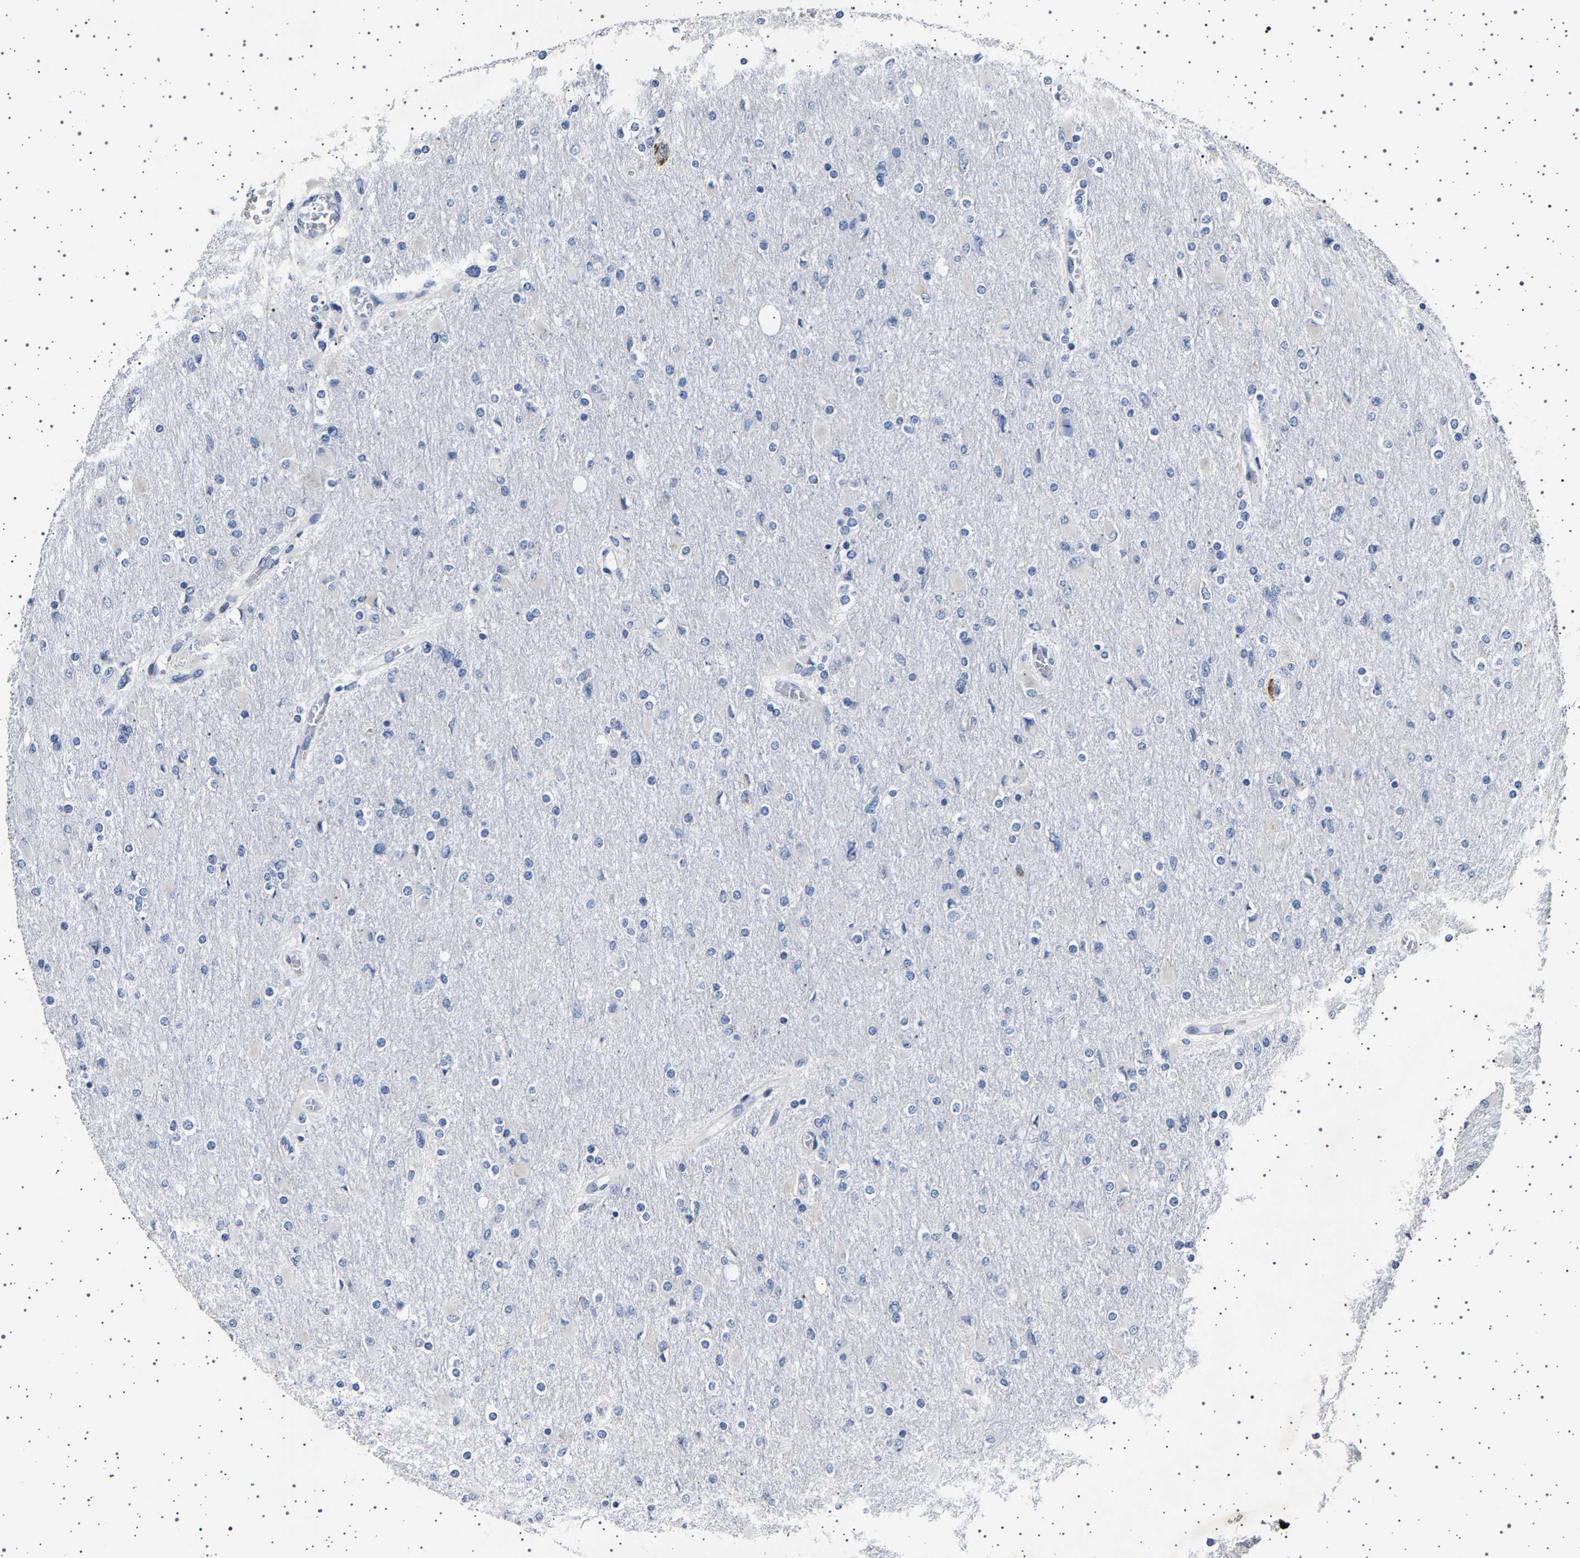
{"staining": {"intensity": "negative", "quantity": "none", "location": "none"}, "tissue": "glioma", "cell_type": "Tumor cells", "image_type": "cancer", "snomed": [{"axis": "morphology", "description": "Glioma, malignant, High grade"}, {"axis": "topography", "description": "Cerebral cortex"}], "caption": "Histopathology image shows no protein expression in tumor cells of malignant high-grade glioma tissue.", "gene": "FTCD", "patient": {"sex": "female", "age": 36}}